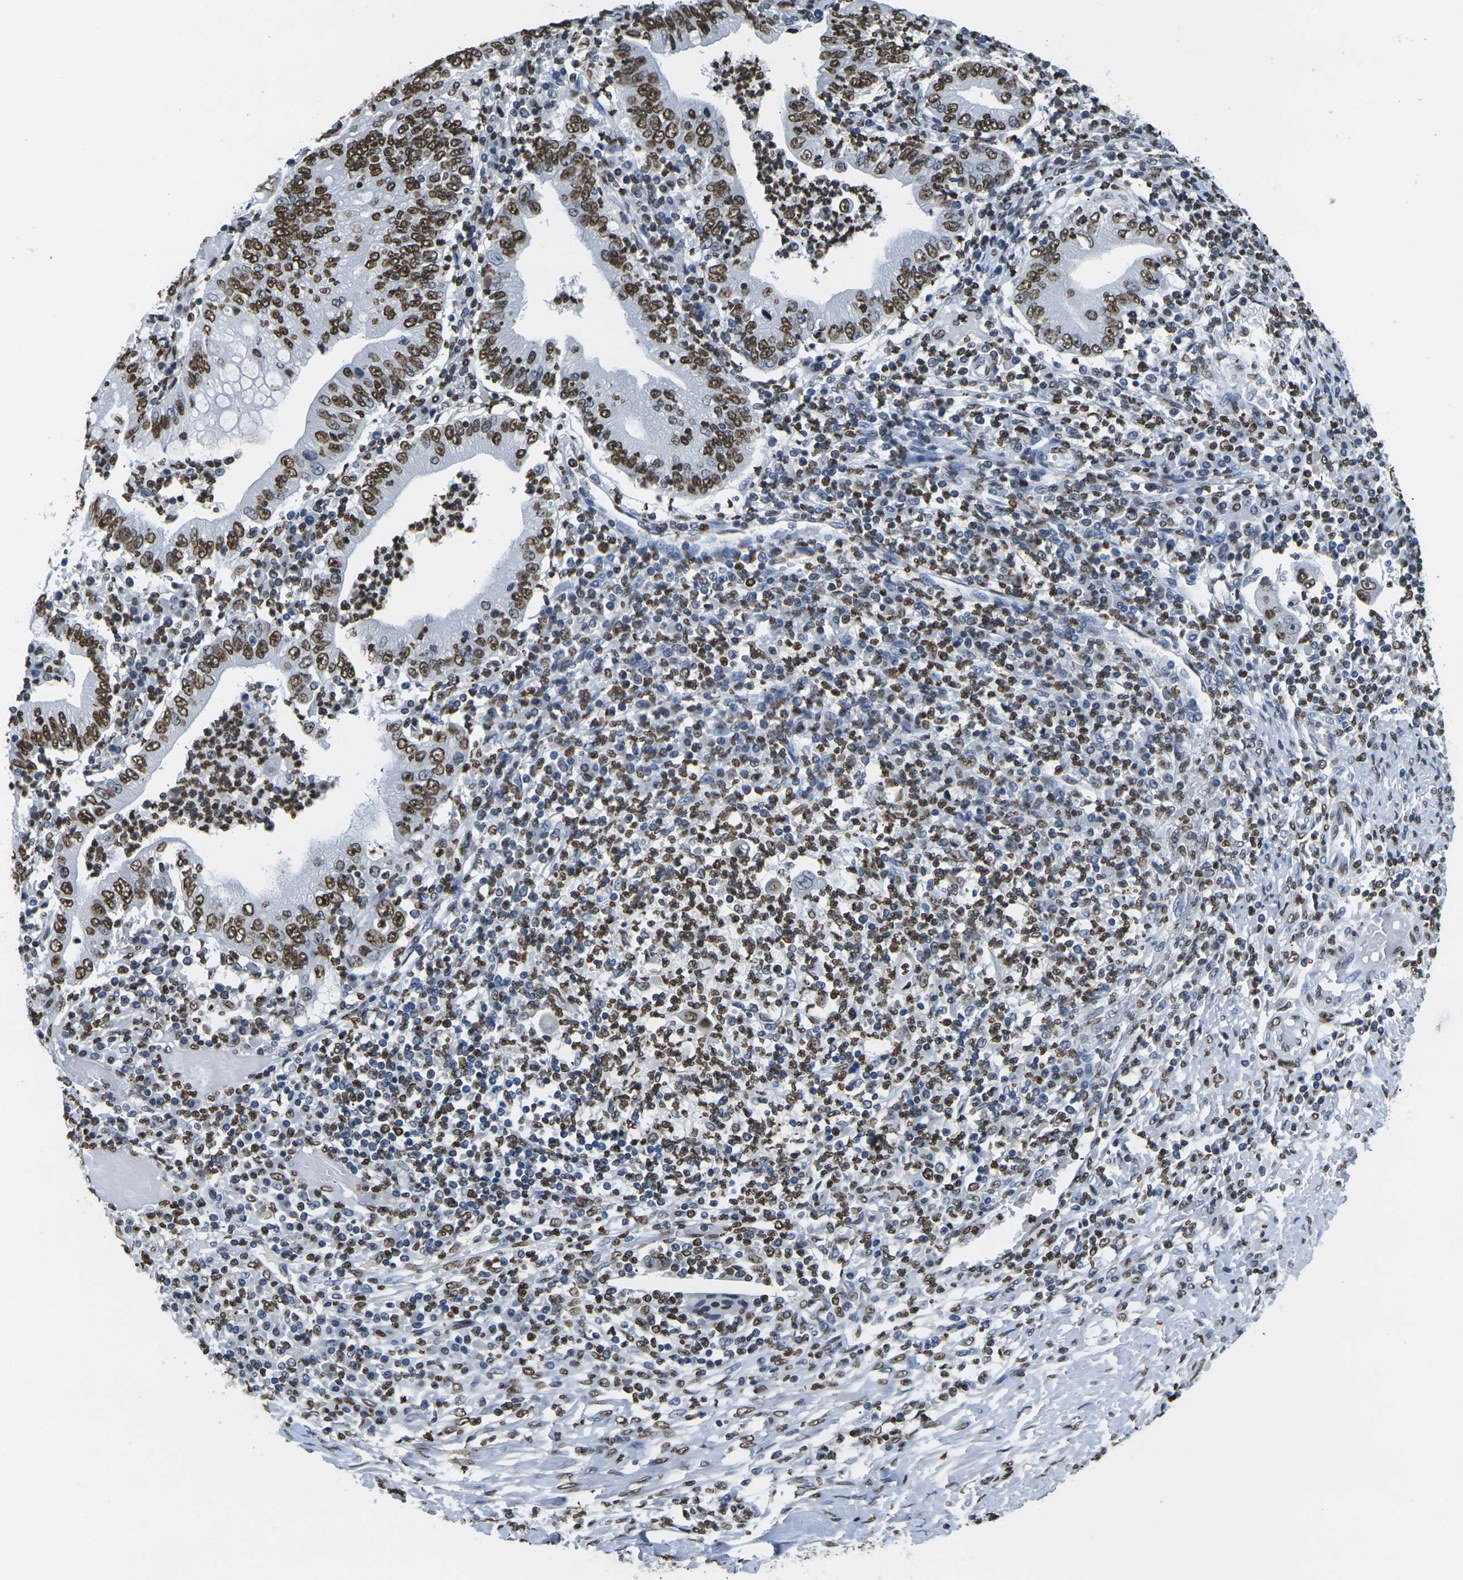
{"staining": {"intensity": "strong", "quantity": ">75%", "location": "nuclear"}, "tissue": "stomach cancer", "cell_type": "Tumor cells", "image_type": "cancer", "snomed": [{"axis": "morphology", "description": "Normal tissue, NOS"}, {"axis": "morphology", "description": "Adenocarcinoma, NOS"}, {"axis": "topography", "description": "Esophagus"}, {"axis": "topography", "description": "Stomach, upper"}, {"axis": "topography", "description": "Peripheral nerve tissue"}], "caption": "About >75% of tumor cells in stomach cancer (adenocarcinoma) display strong nuclear protein expression as visualized by brown immunohistochemical staining.", "gene": "DRAXIN", "patient": {"sex": "male", "age": 62}}